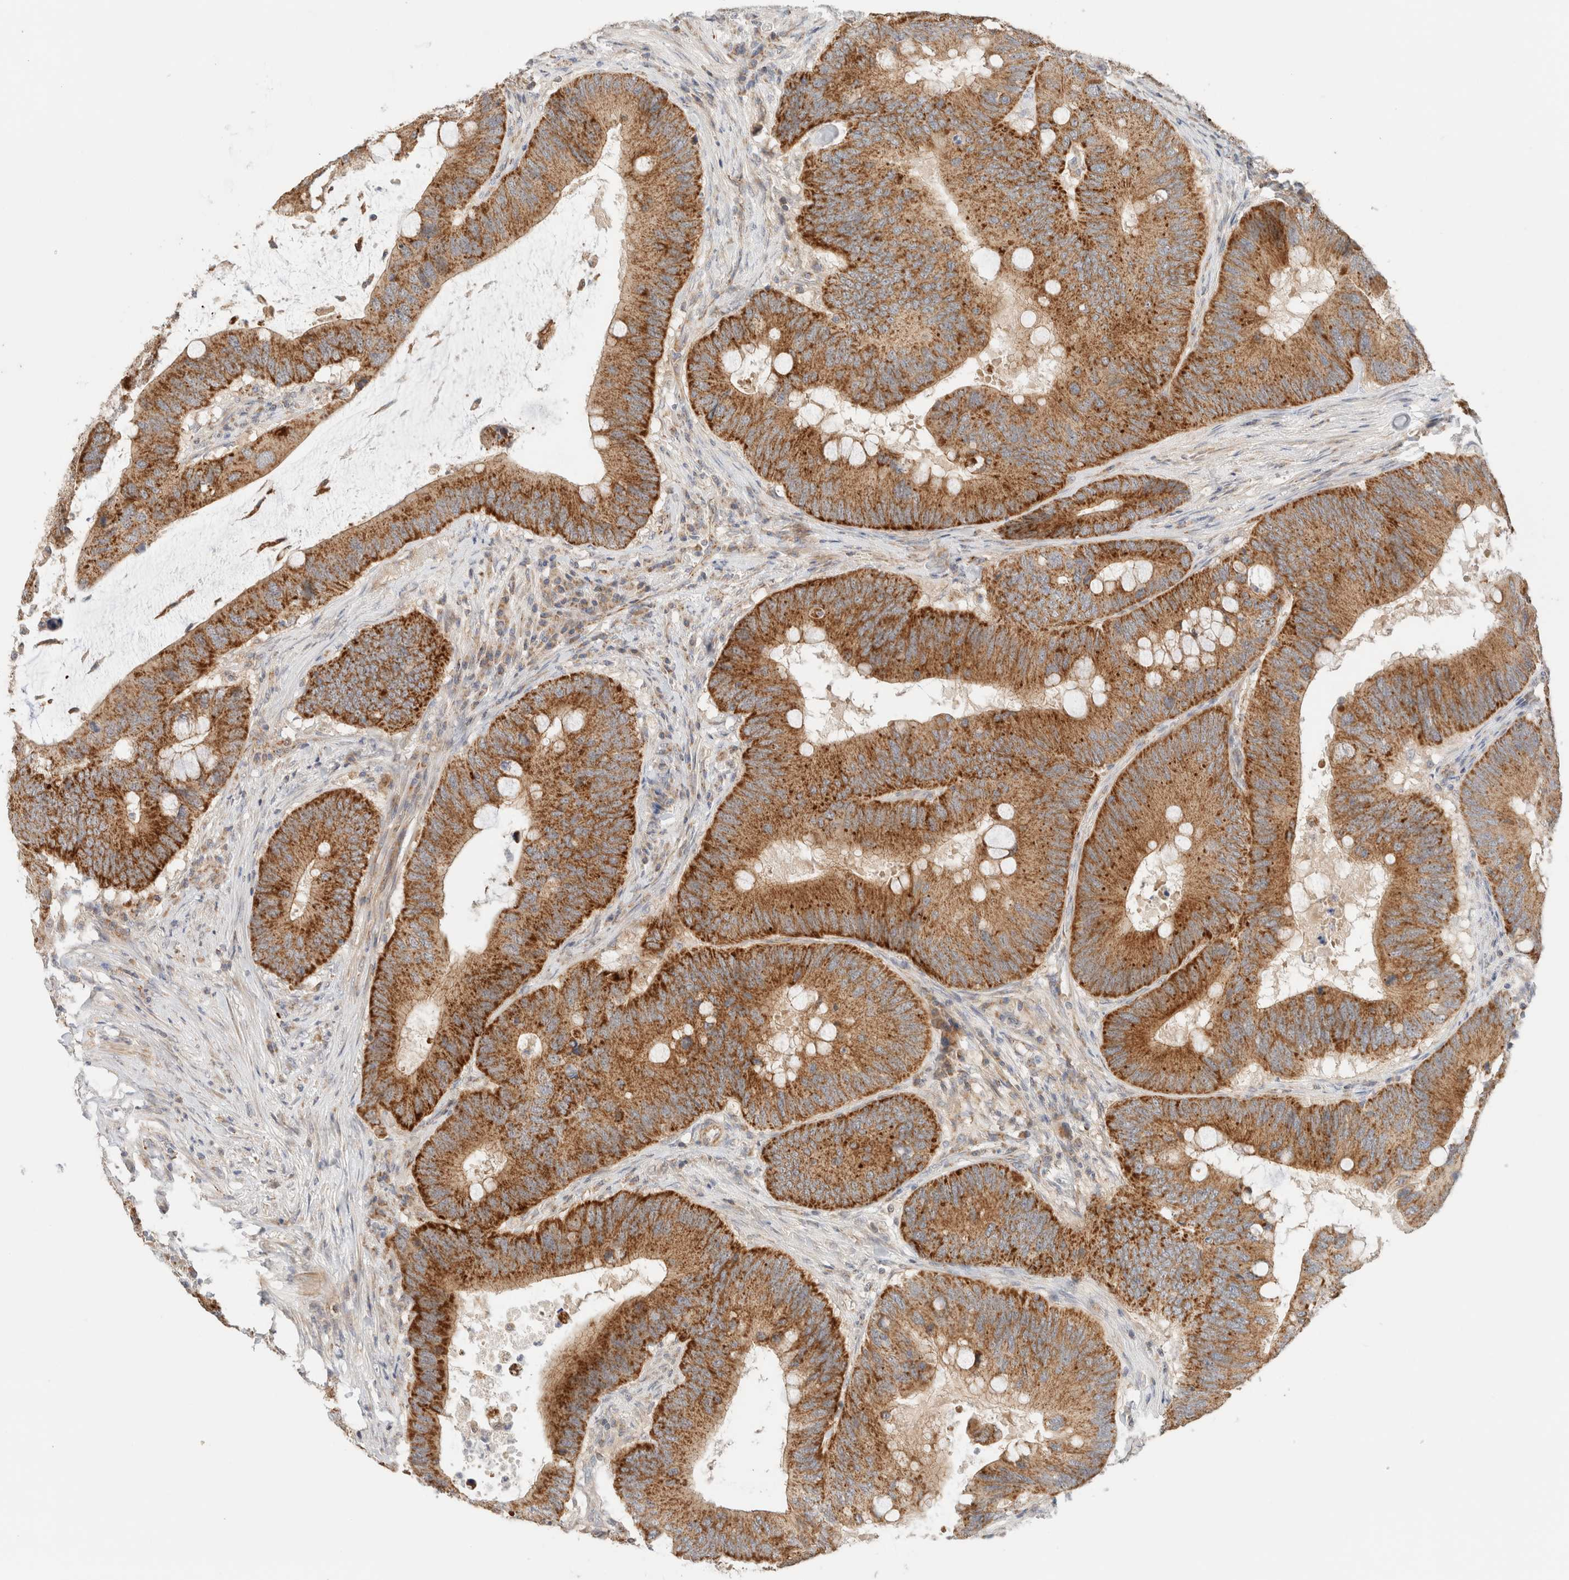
{"staining": {"intensity": "strong", "quantity": ">75%", "location": "cytoplasmic/membranous"}, "tissue": "colorectal cancer", "cell_type": "Tumor cells", "image_type": "cancer", "snomed": [{"axis": "morphology", "description": "Adenocarcinoma, NOS"}, {"axis": "topography", "description": "Colon"}], "caption": "Immunohistochemistry (IHC) of colorectal adenocarcinoma displays high levels of strong cytoplasmic/membranous positivity in about >75% of tumor cells.", "gene": "MRM3", "patient": {"sex": "male", "age": 71}}